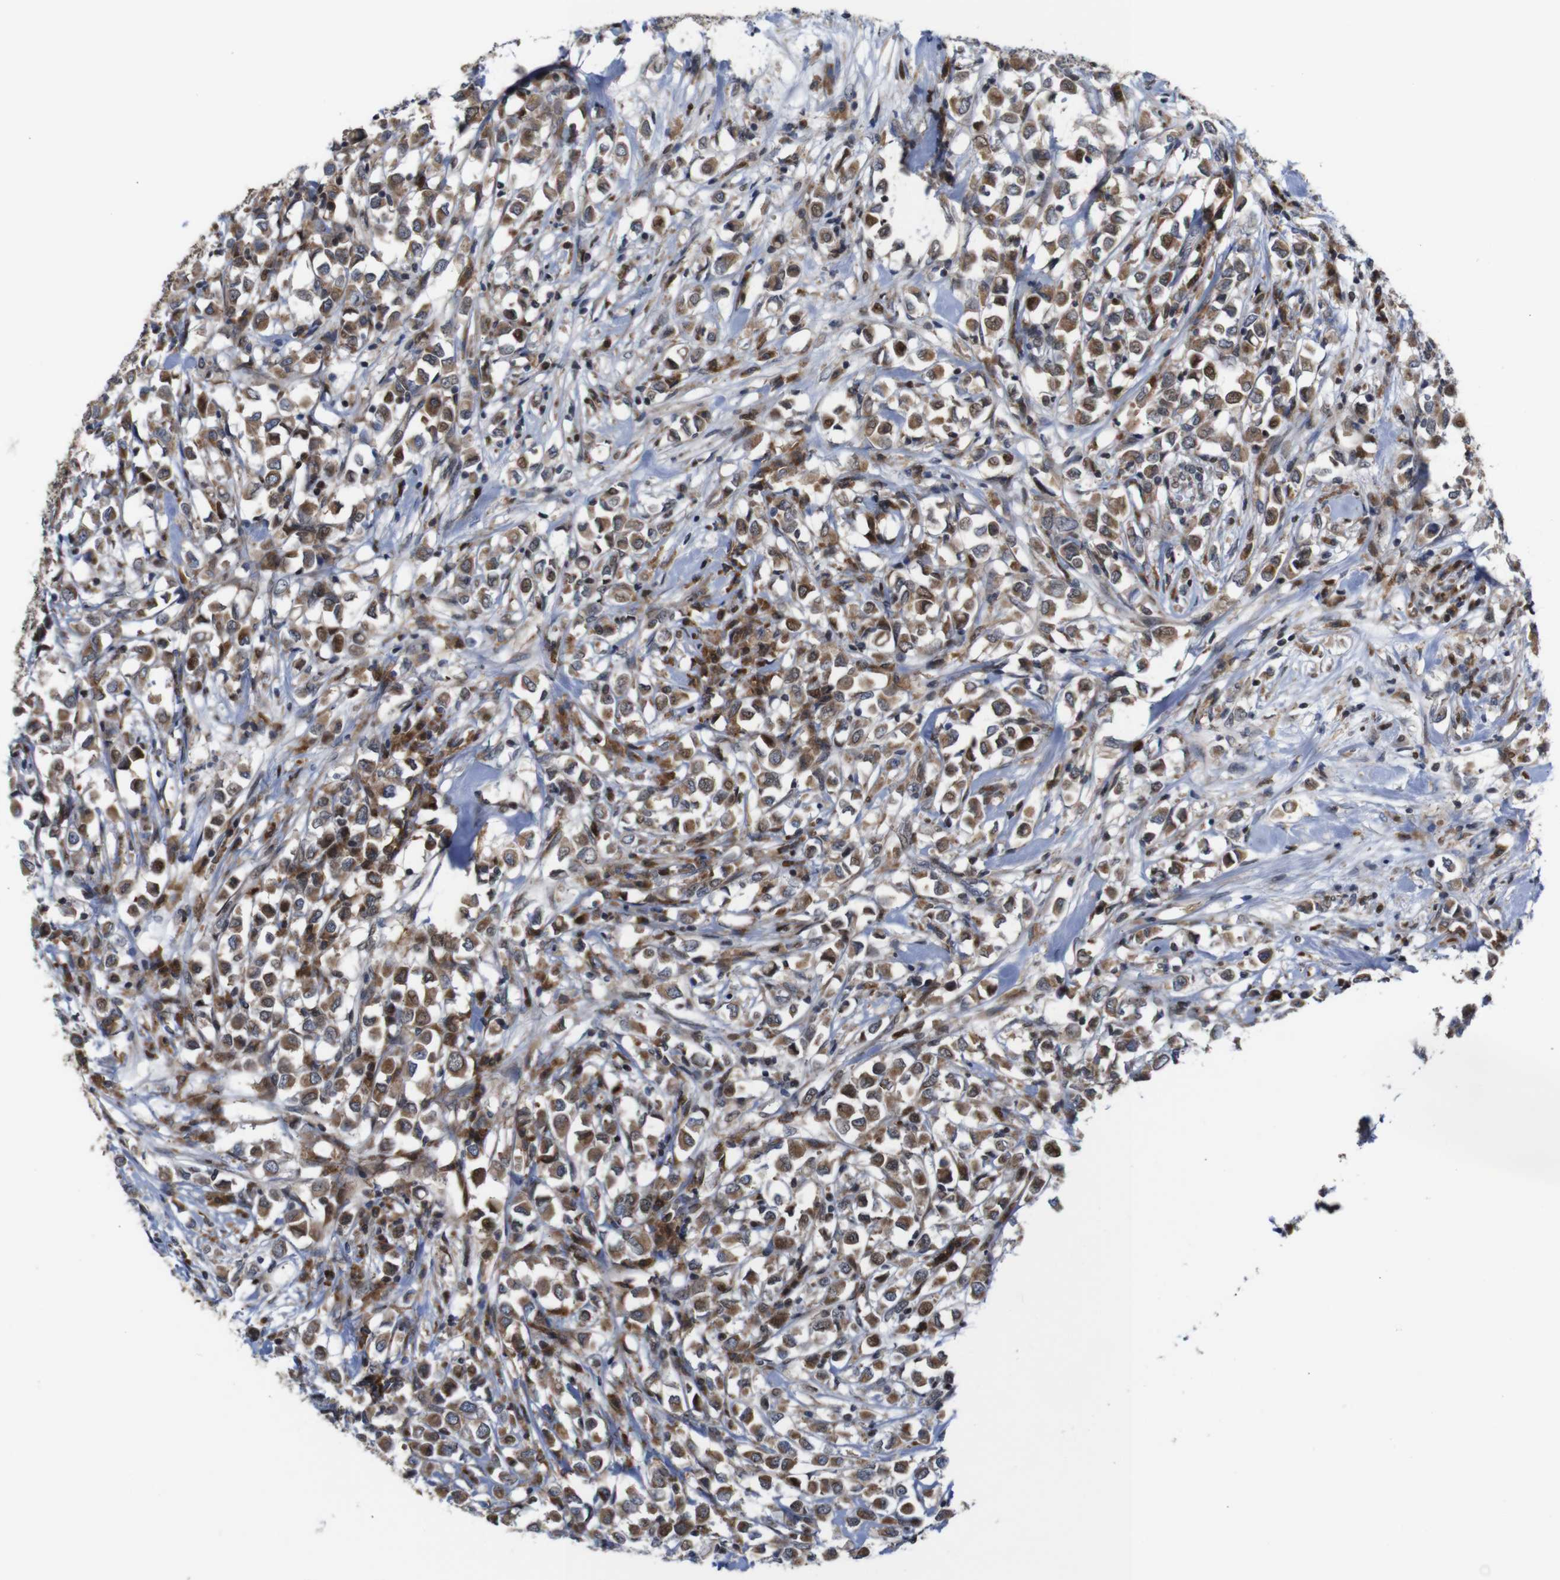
{"staining": {"intensity": "moderate", "quantity": ">75%", "location": "cytoplasmic/membranous"}, "tissue": "breast cancer", "cell_type": "Tumor cells", "image_type": "cancer", "snomed": [{"axis": "morphology", "description": "Duct carcinoma"}, {"axis": "topography", "description": "Breast"}], "caption": "IHC (DAB (3,3'-diaminobenzidine)) staining of infiltrating ductal carcinoma (breast) displays moderate cytoplasmic/membranous protein staining in approximately >75% of tumor cells. The protein is stained brown, and the nuclei are stained in blue (DAB (3,3'-diaminobenzidine) IHC with brightfield microscopy, high magnification).", "gene": "PTPN1", "patient": {"sex": "female", "age": 61}}